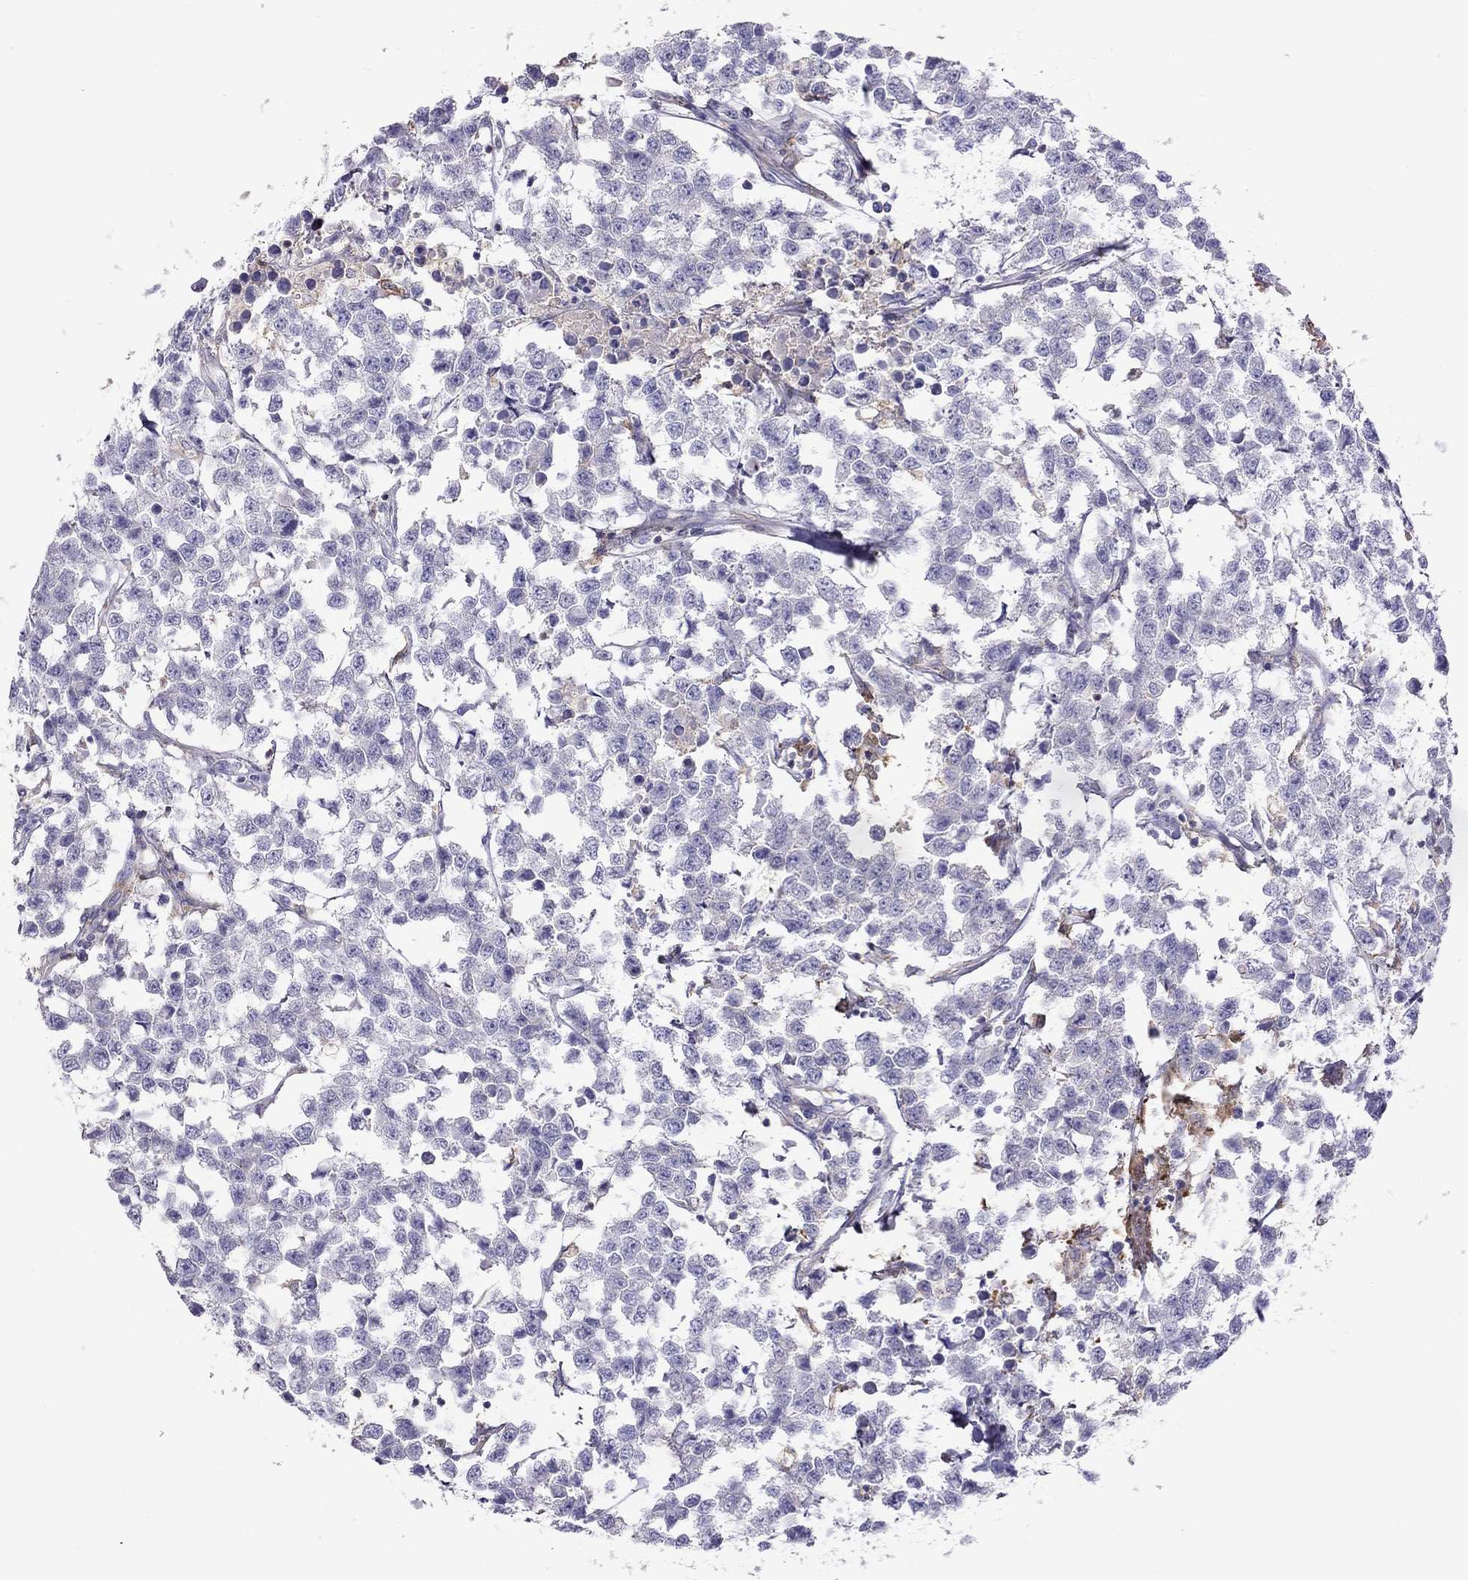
{"staining": {"intensity": "negative", "quantity": "none", "location": "none"}, "tissue": "testis cancer", "cell_type": "Tumor cells", "image_type": "cancer", "snomed": [{"axis": "morphology", "description": "Seminoma, NOS"}, {"axis": "topography", "description": "Testis"}], "caption": "Immunohistochemistry photomicrograph of human testis seminoma stained for a protein (brown), which exhibits no expression in tumor cells. Brightfield microscopy of IHC stained with DAB (3,3'-diaminobenzidine) (brown) and hematoxylin (blue), captured at high magnification.", "gene": "ALOX15B", "patient": {"sex": "male", "age": 59}}